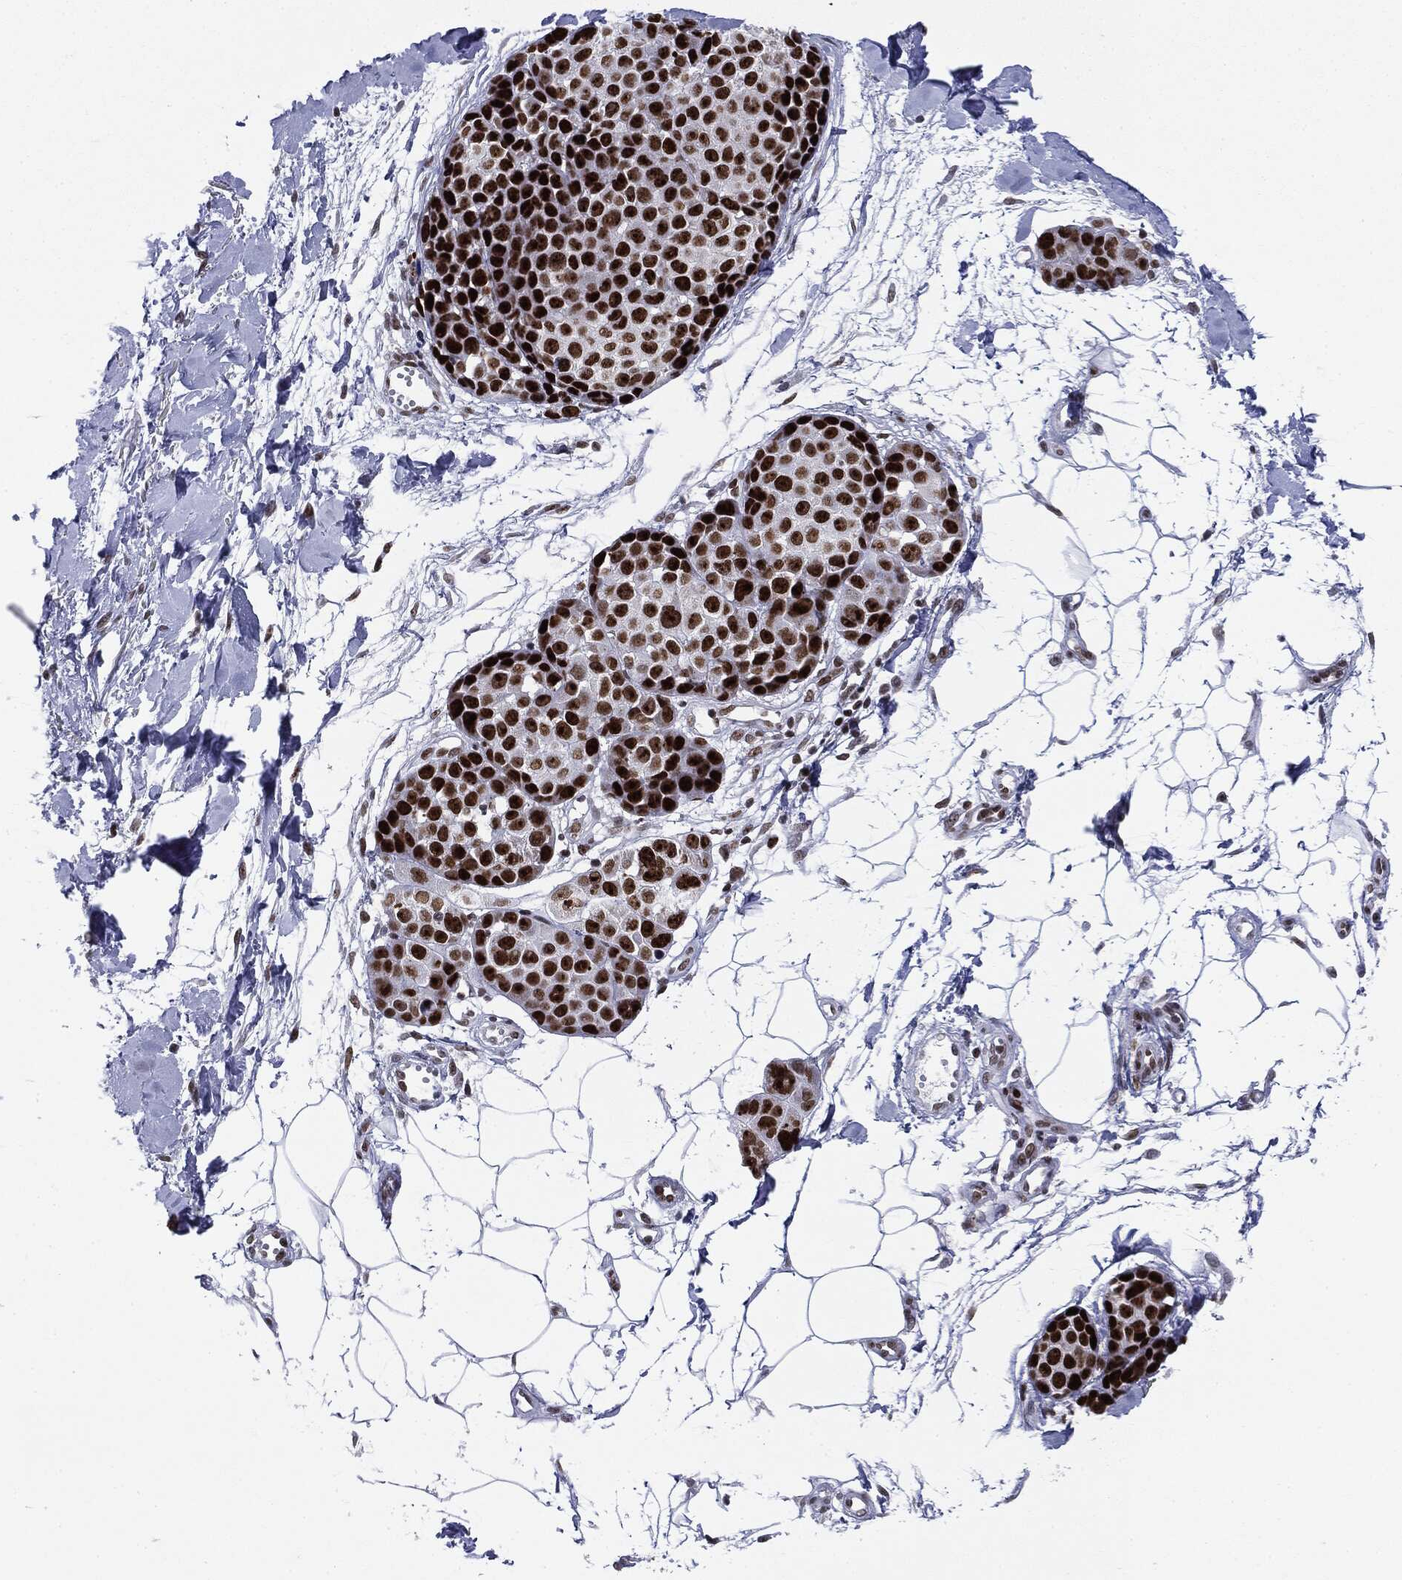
{"staining": {"intensity": "strong", "quantity": ">75%", "location": "nuclear"}, "tissue": "melanoma", "cell_type": "Tumor cells", "image_type": "cancer", "snomed": [{"axis": "morphology", "description": "Malignant melanoma, NOS"}, {"axis": "topography", "description": "Skin"}], "caption": "Protein staining reveals strong nuclear expression in about >75% of tumor cells in melanoma.", "gene": "MDC1", "patient": {"sex": "female", "age": 86}}